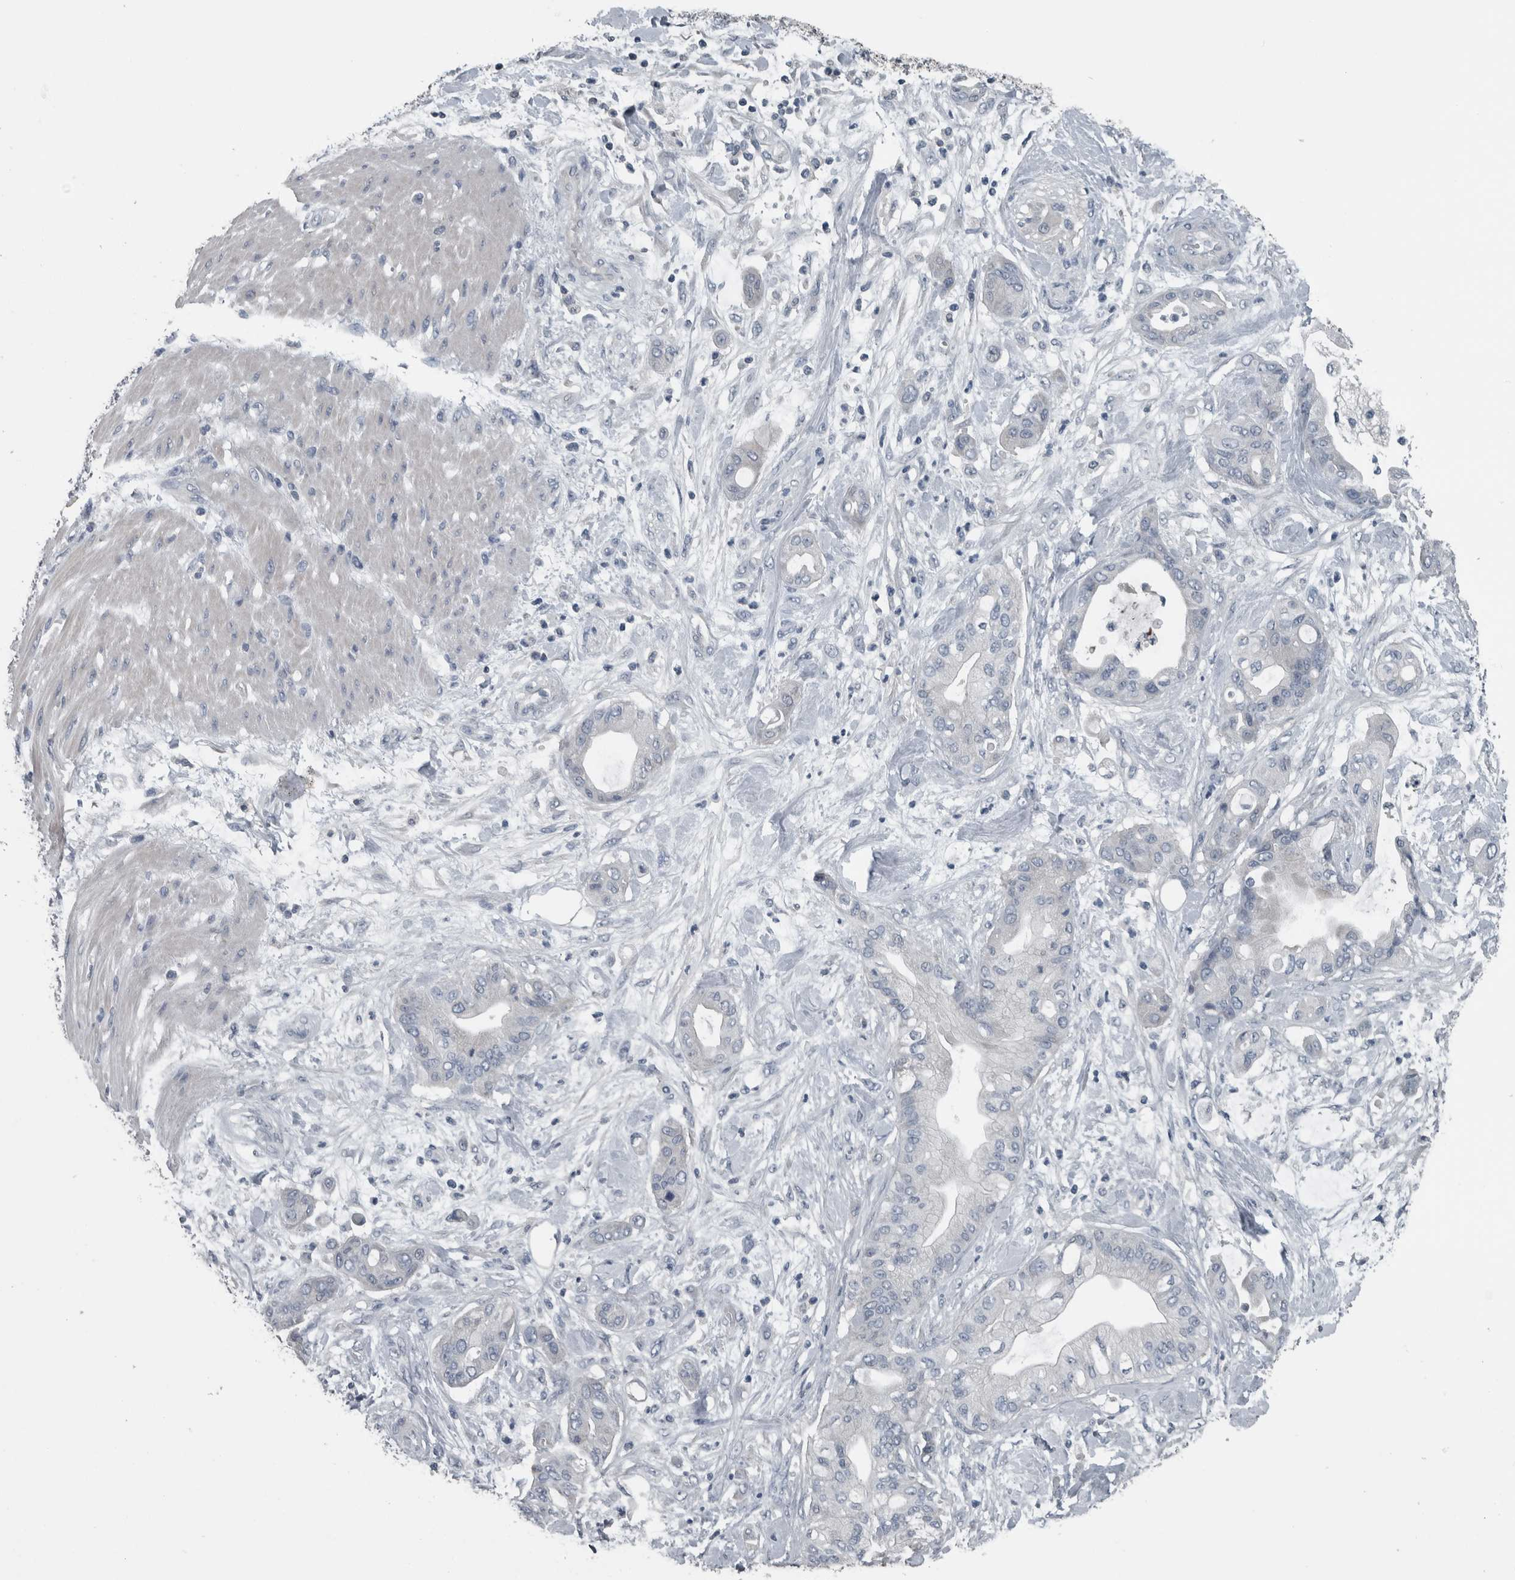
{"staining": {"intensity": "negative", "quantity": "none", "location": "none"}, "tissue": "pancreatic cancer", "cell_type": "Tumor cells", "image_type": "cancer", "snomed": [{"axis": "morphology", "description": "Adenocarcinoma, NOS"}, {"axis": "morphology", "description": "Adenocarcinoma, metastatic, NOS"}, {"axis": "topography", "description": "Lymph node"}, {"axis": "topography", "description": "Pancreas"}, {"axis": "topography", "description": "Duodenum"}], "caption": "This histopathology image is of pancreatic cancer (metastatic adenocarcinoma) stained with IHC to label a protein in brown with the nuclei are counter-stained blue. There is no expression in tumor cells. (DAB IHC visualized using brightfield microscopy, high magnification).", "gene": "KRT20", "patient": {"sex": "female", "age": 64}}